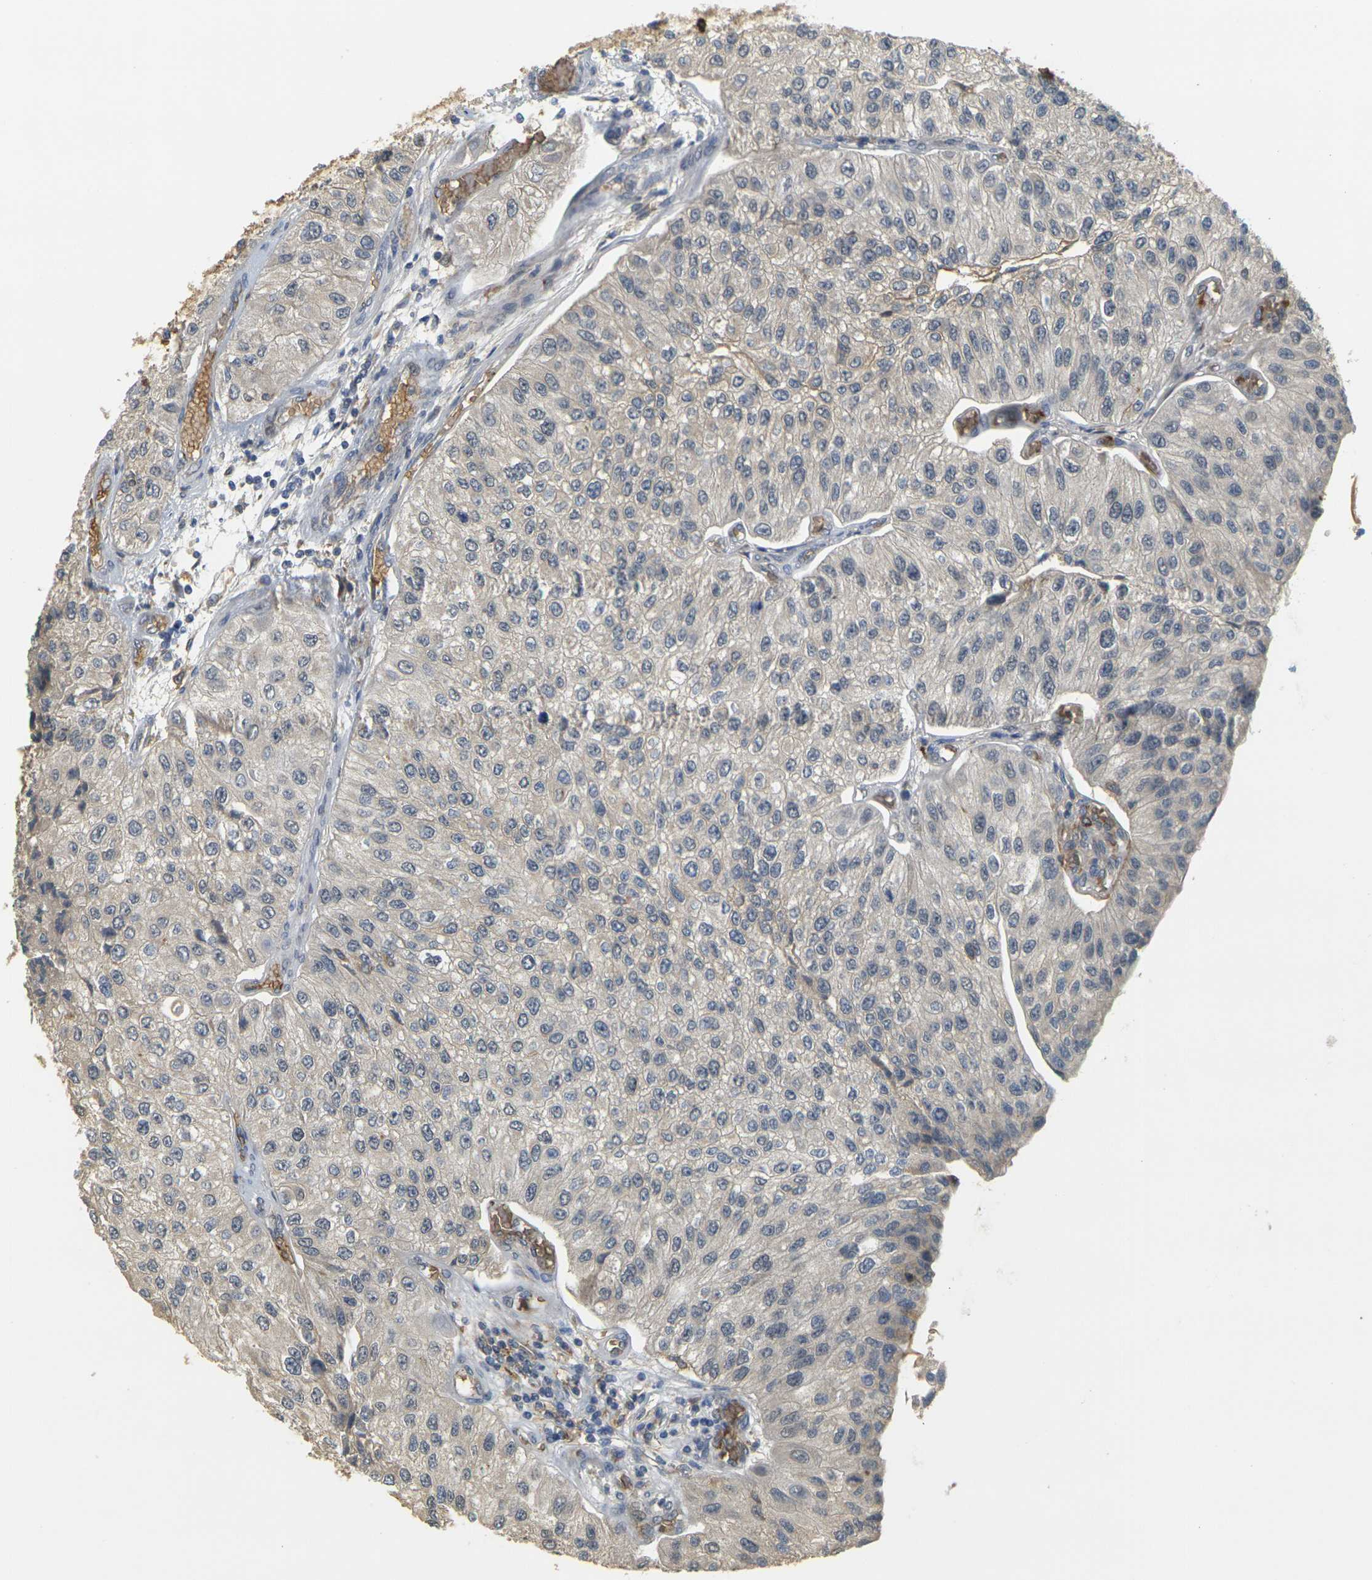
{"staining": {"intensity": "negative", "quantity": "none", "location": "none"}, "tissue": "urothelial cancer", "cell_type": "Tumor cells", "image_type": "cancer", "snomed": [{"axis": "morphology", "description": "Urothelial carcinoma, High grade"}, {"axis": "topography", "description": "Kidney"}, {"axis": "topography", "description": "Urinary bladder"}], "caption": "IHC histopathology image of neoplastic tissue: human urothelial carcinoma (high-grade) stained with DAB displays no significant protein expression in tumor cells.", "gene": "MEGF9", "patient": {"sex": "male", "age": 77}}